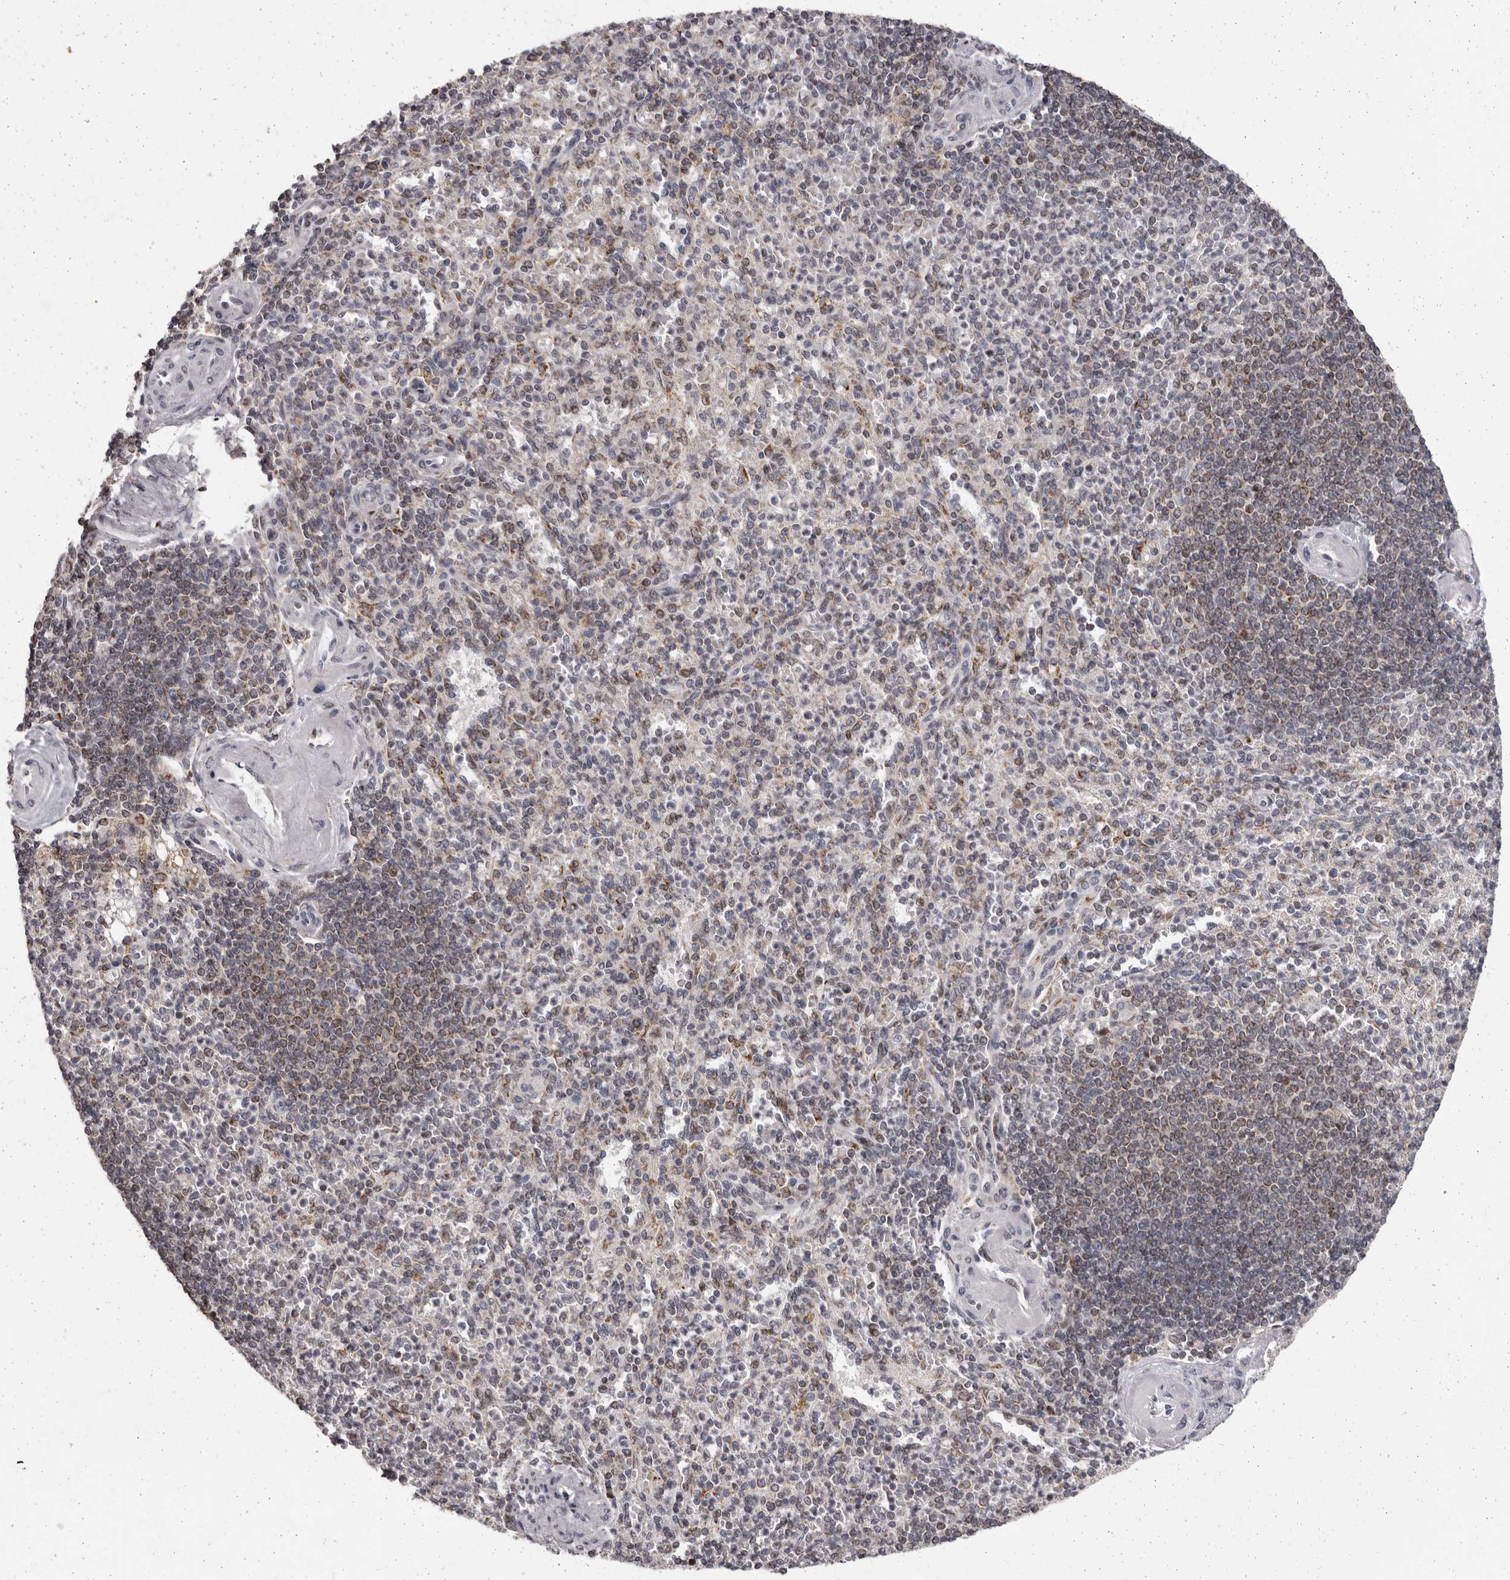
{"staining": {"intensity": "weak", "quantity": "<25%", "location": "cytoplasmic/membranous"}, "tissue": "spleen", "cell_type": "Cells in red pulp", "image_type": "normal", "snomed": [{"axis": "morphology", "description": "Normal tissue, NOS"}, {"axis": "topography", "description": "Spleen"}], "caption": "Immunohistochemical staining of unremarkable spleen displays no significant expression in cells in red pulp.", "gene": "C17orf99", "patient": {"sex": "female", "age": 74}}